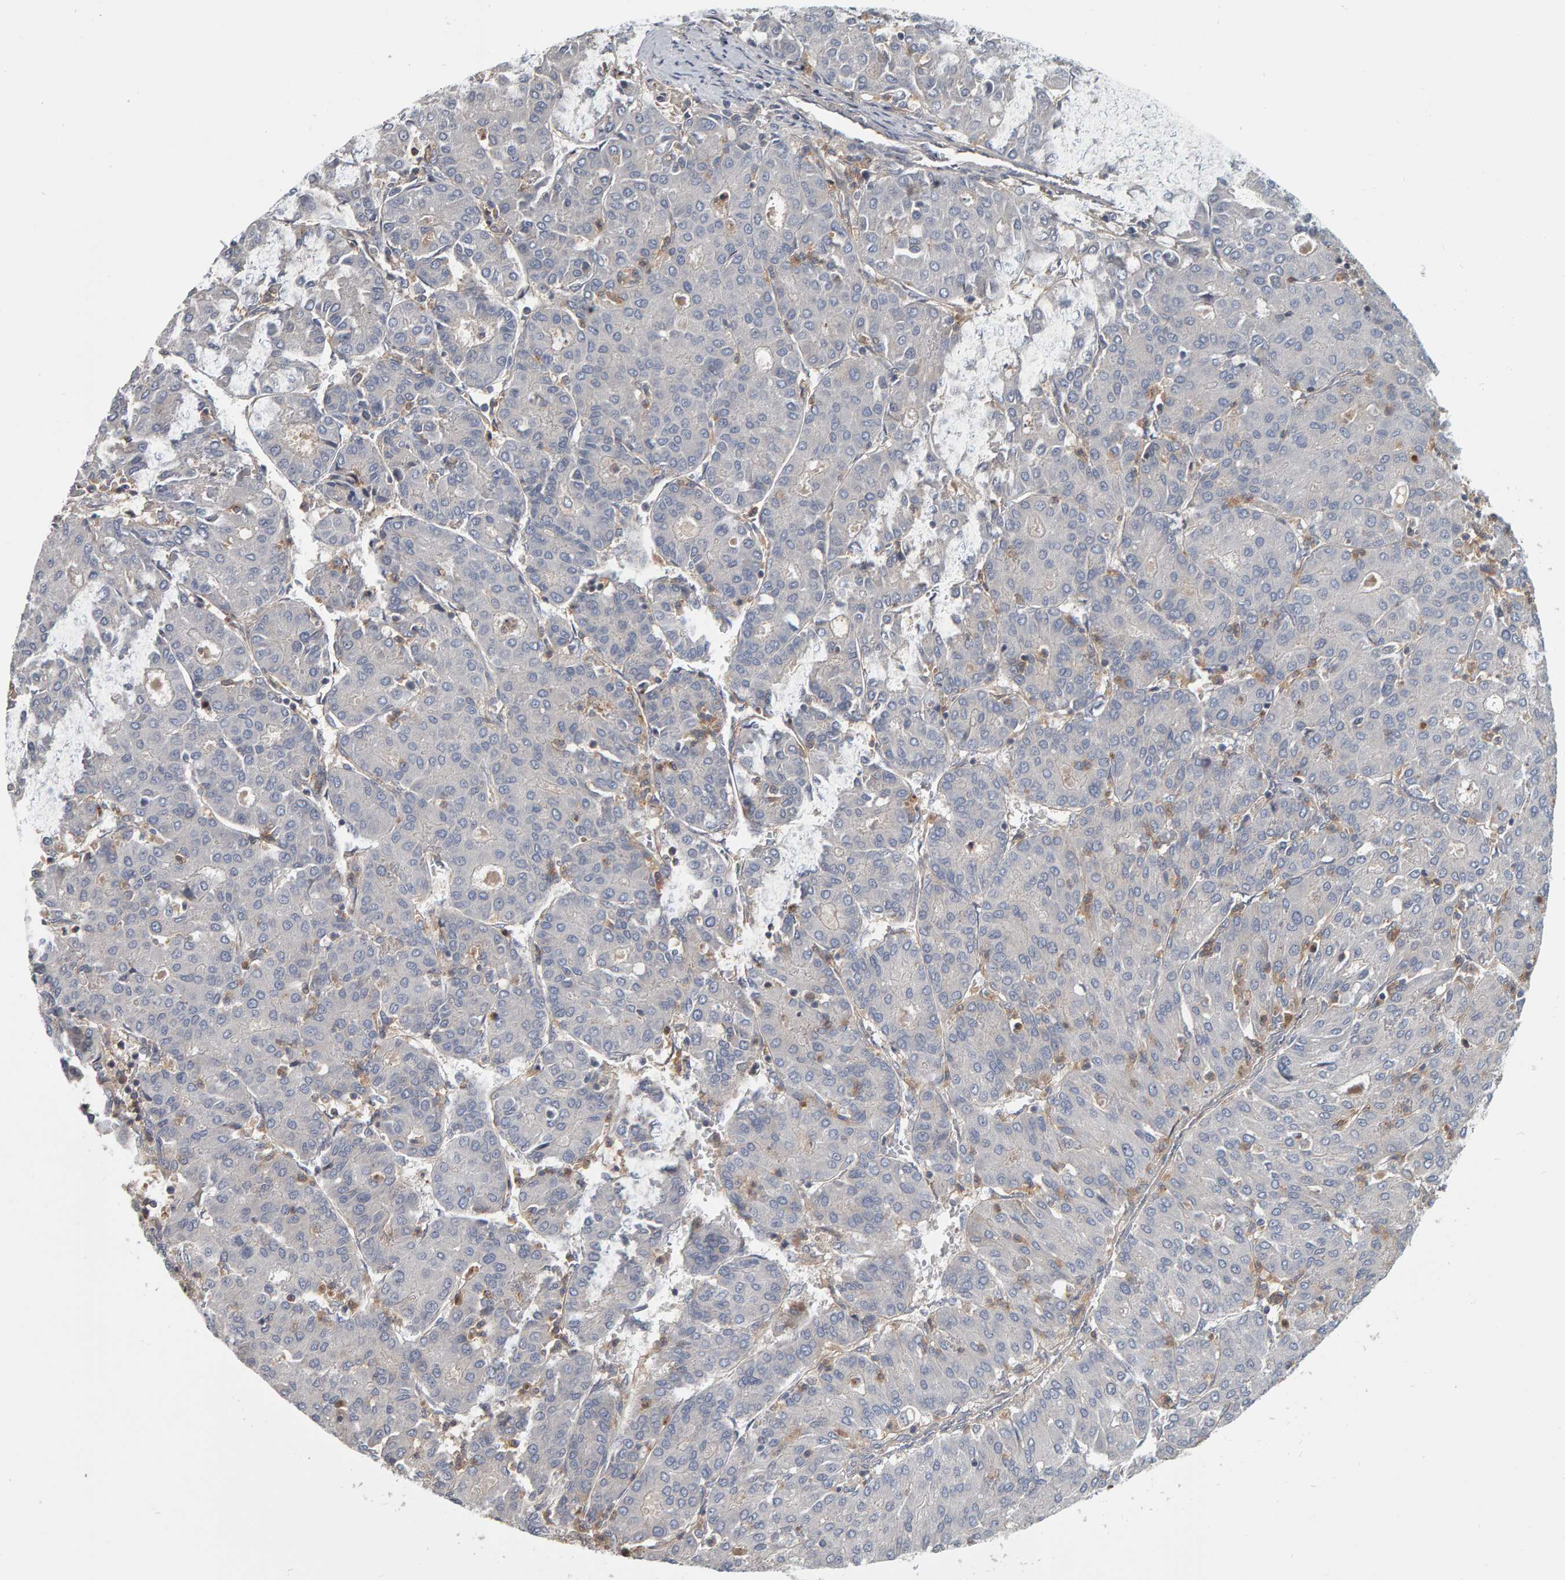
{"staining": {"intensity": "negative", "quantity": "none", "location": "none"}, "tissue": "liver cancer", "cell_type": "Tumor cells", "image_type": "cancer", "snomed": [{"axis": "morphology", "description": "Carcinoma, Hepatocellular, NOS"}, {"axis": "topography", "description": "Liver"}], "caption": "Immunohistochemistry (IHC) micrograph of neoplastic tissue: hepatocellular carcinoma (liver) stained with DAB exhibits no significant protein expression in tumor cells. (DAB immunohistochemistry, high magnification).", "gene": "C9orf72", "patient": {"sex": "male", "age": 65}}